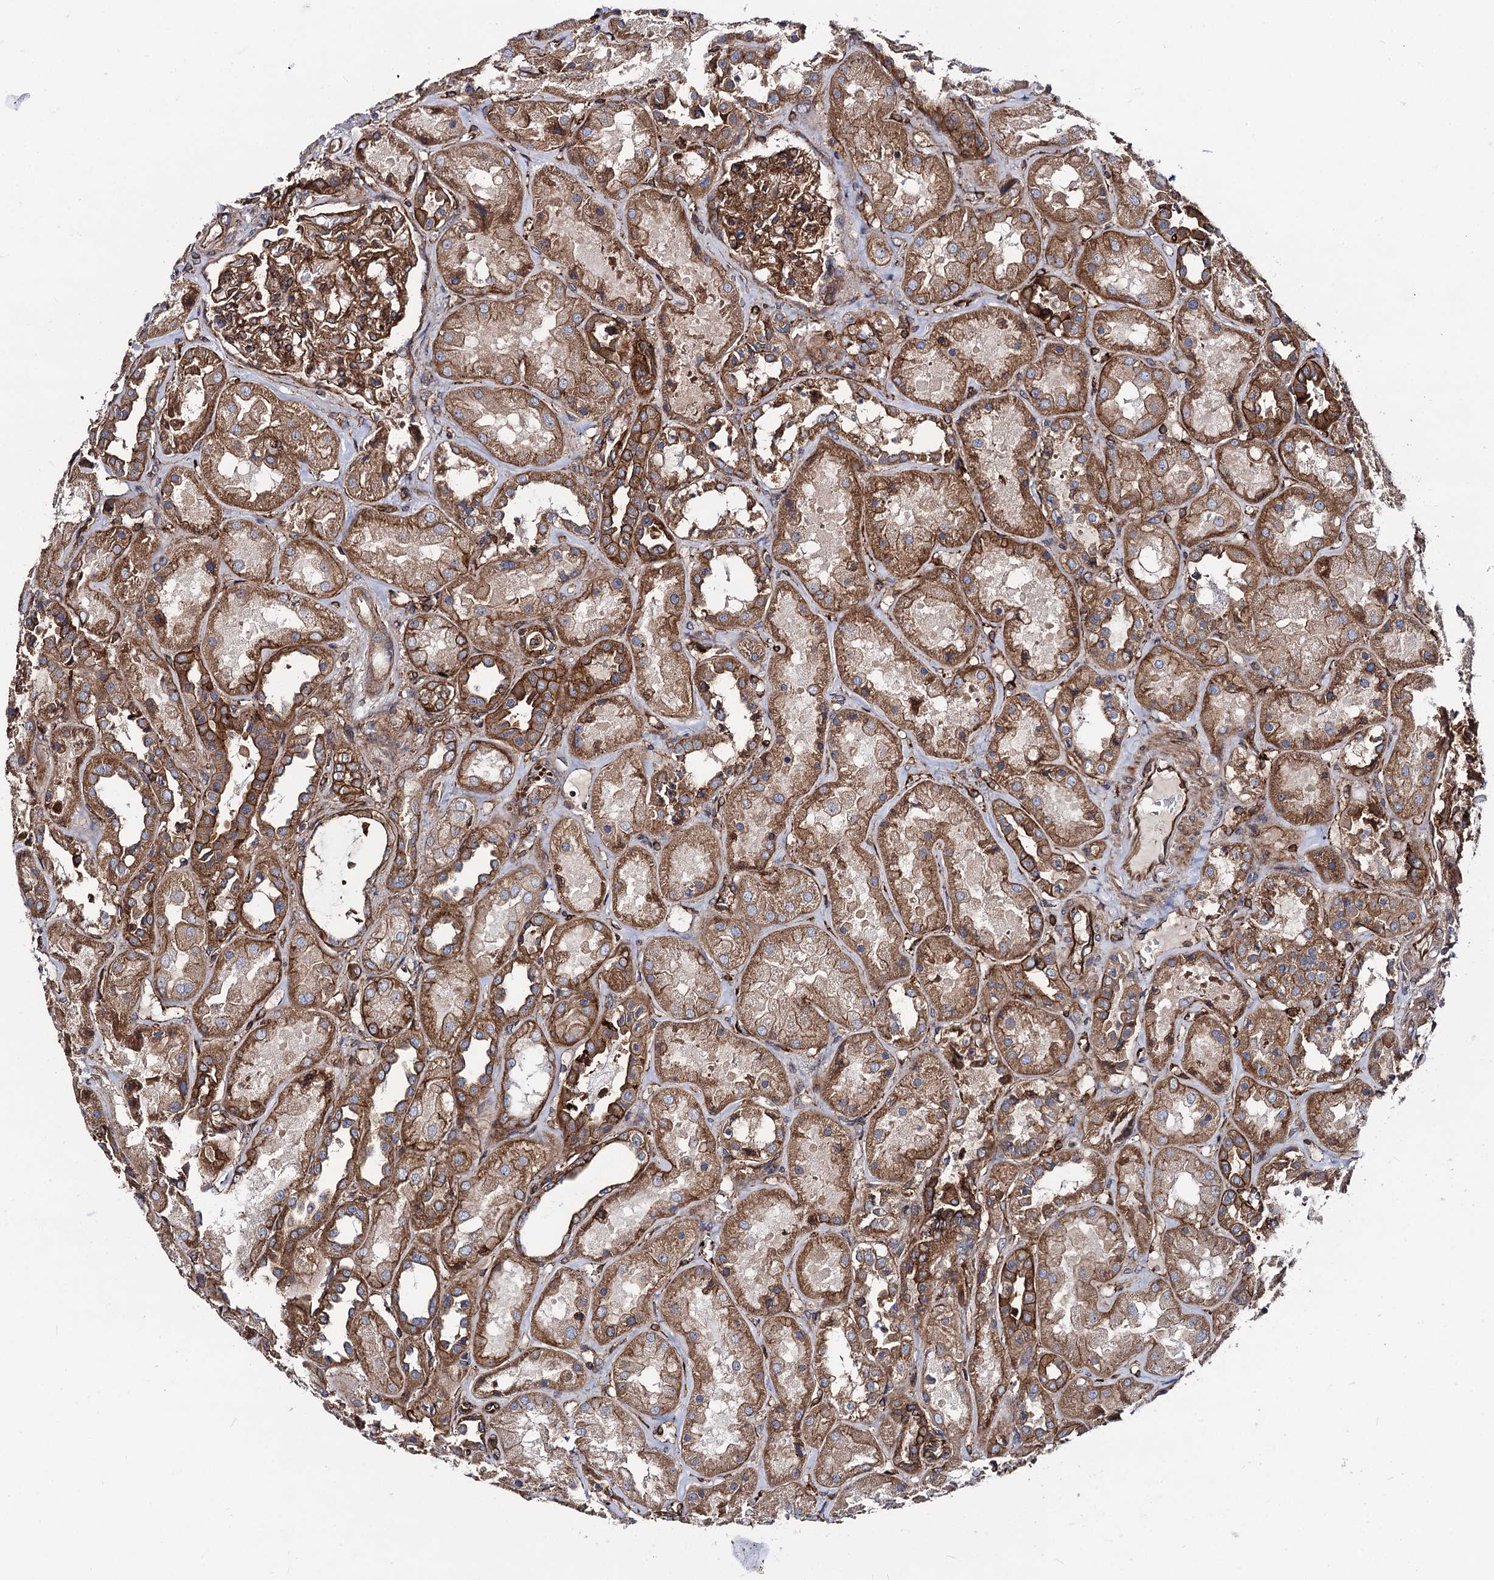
{"staining": {"intensity": "moderate", "quantity": ">75%", "location": "cytoplasmic/membranous"}, "tissue": "kidney", "cell_type": "Cells in glomeruli", "image_type": "normal", "snomed": [{"axis": "morphology", "description": "Normal tissue, NOS"}, {"axis": "topography", "description": "Kidney"}], "caption": "This is a photomicrograph of IHC staining of unremarkable kidney, which shows moderate staining in the cytoplasmic/membranous of cells in glomeruli.", "gene": "CIP2A", "patient": {"sex": "male", "age": 70}}